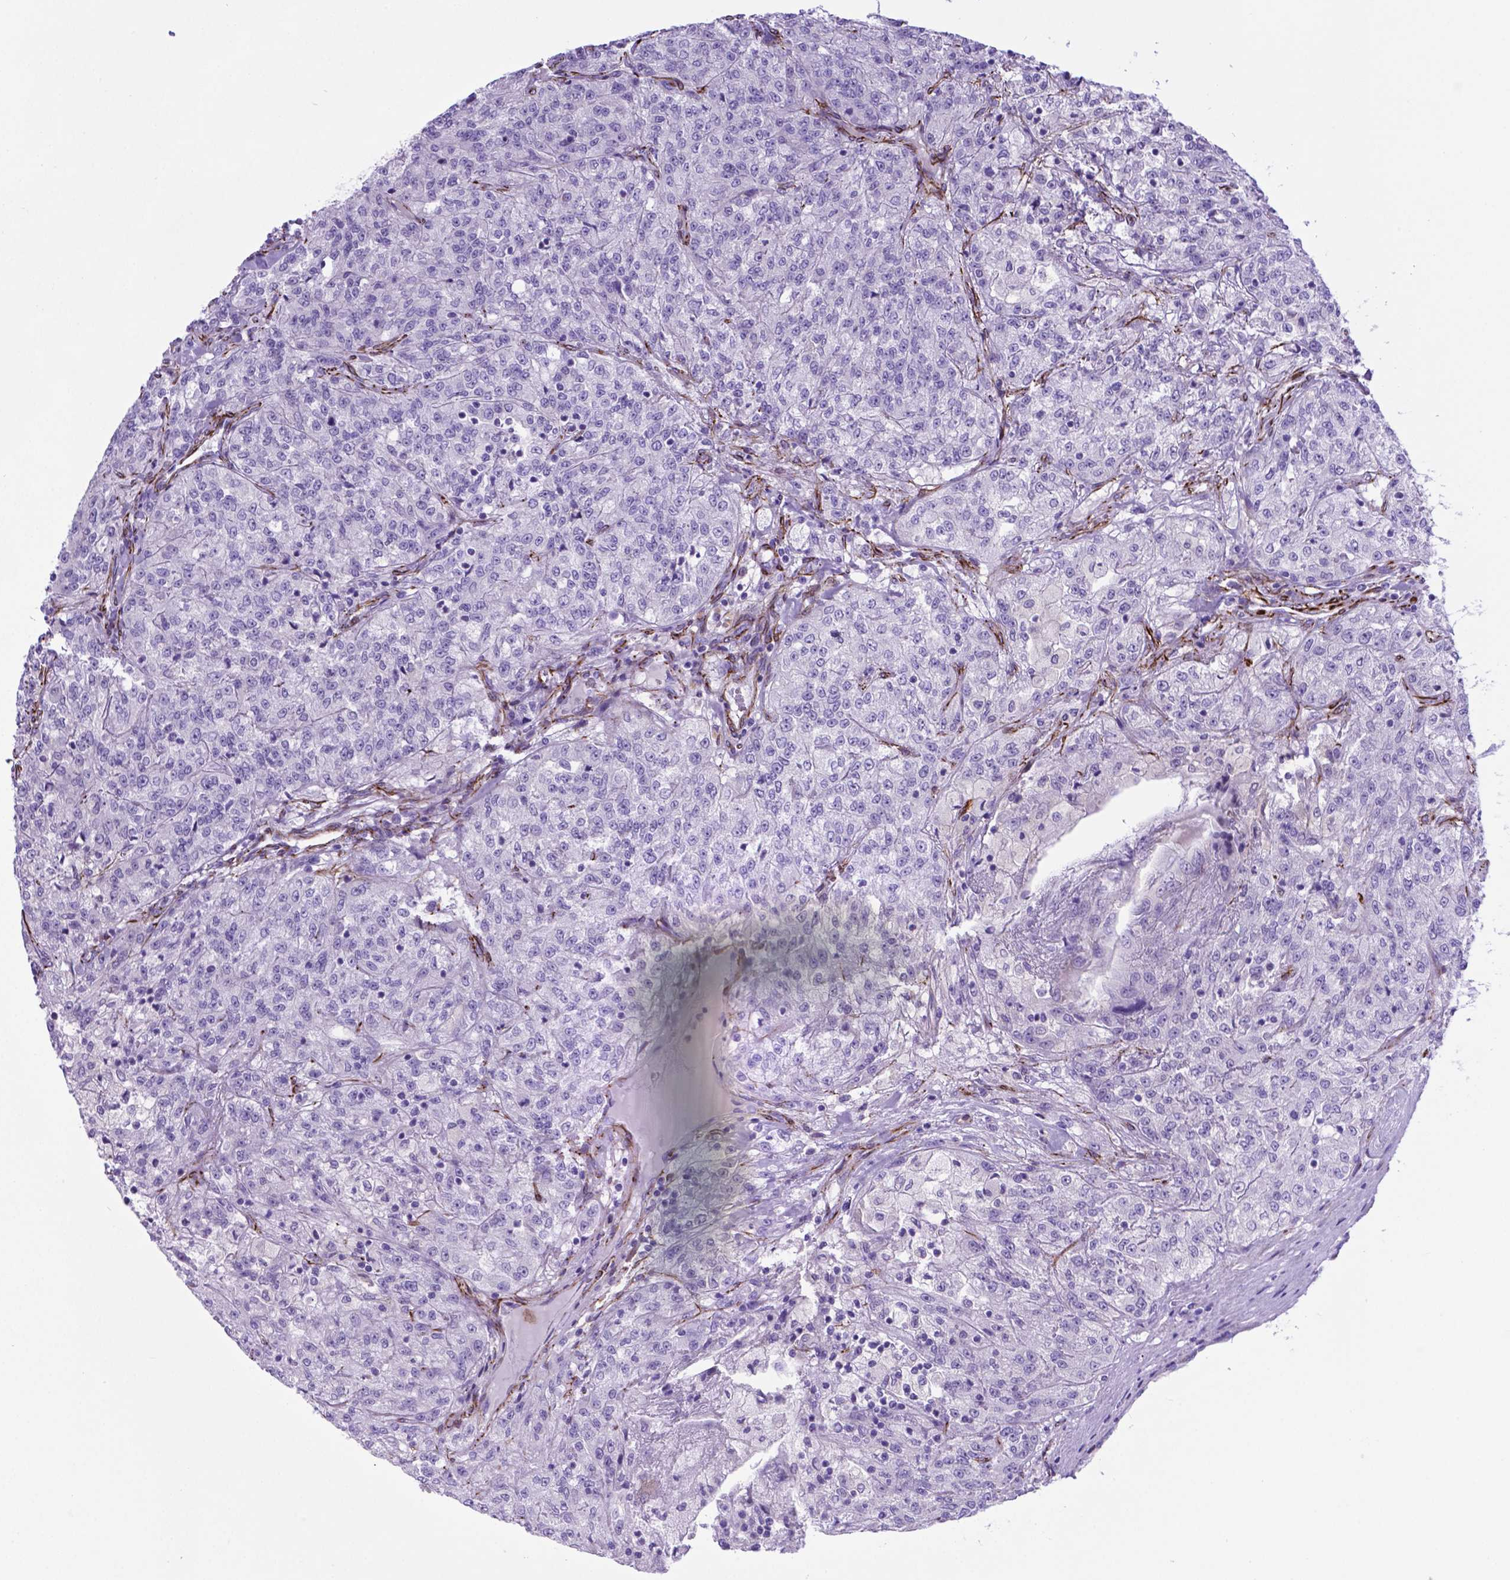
{"staining": {"intensity": "negative", "quantity": "none", "location": "none"}, "tissue": "renal cancer", "cell_type": "Tumor cells", "image_type": "cancer", "snomed": [{"axis": "morphology", "description": "Adenocarcinoma, NOS"}, {"axis": "topography", "description": "Kidney"}], "caption": "The micrograph exhibits no significant expression in tumor cells of renal adenocarcinoma.", "gene": "LZTR1", "patient": {"sex": "female", "age": 63}}